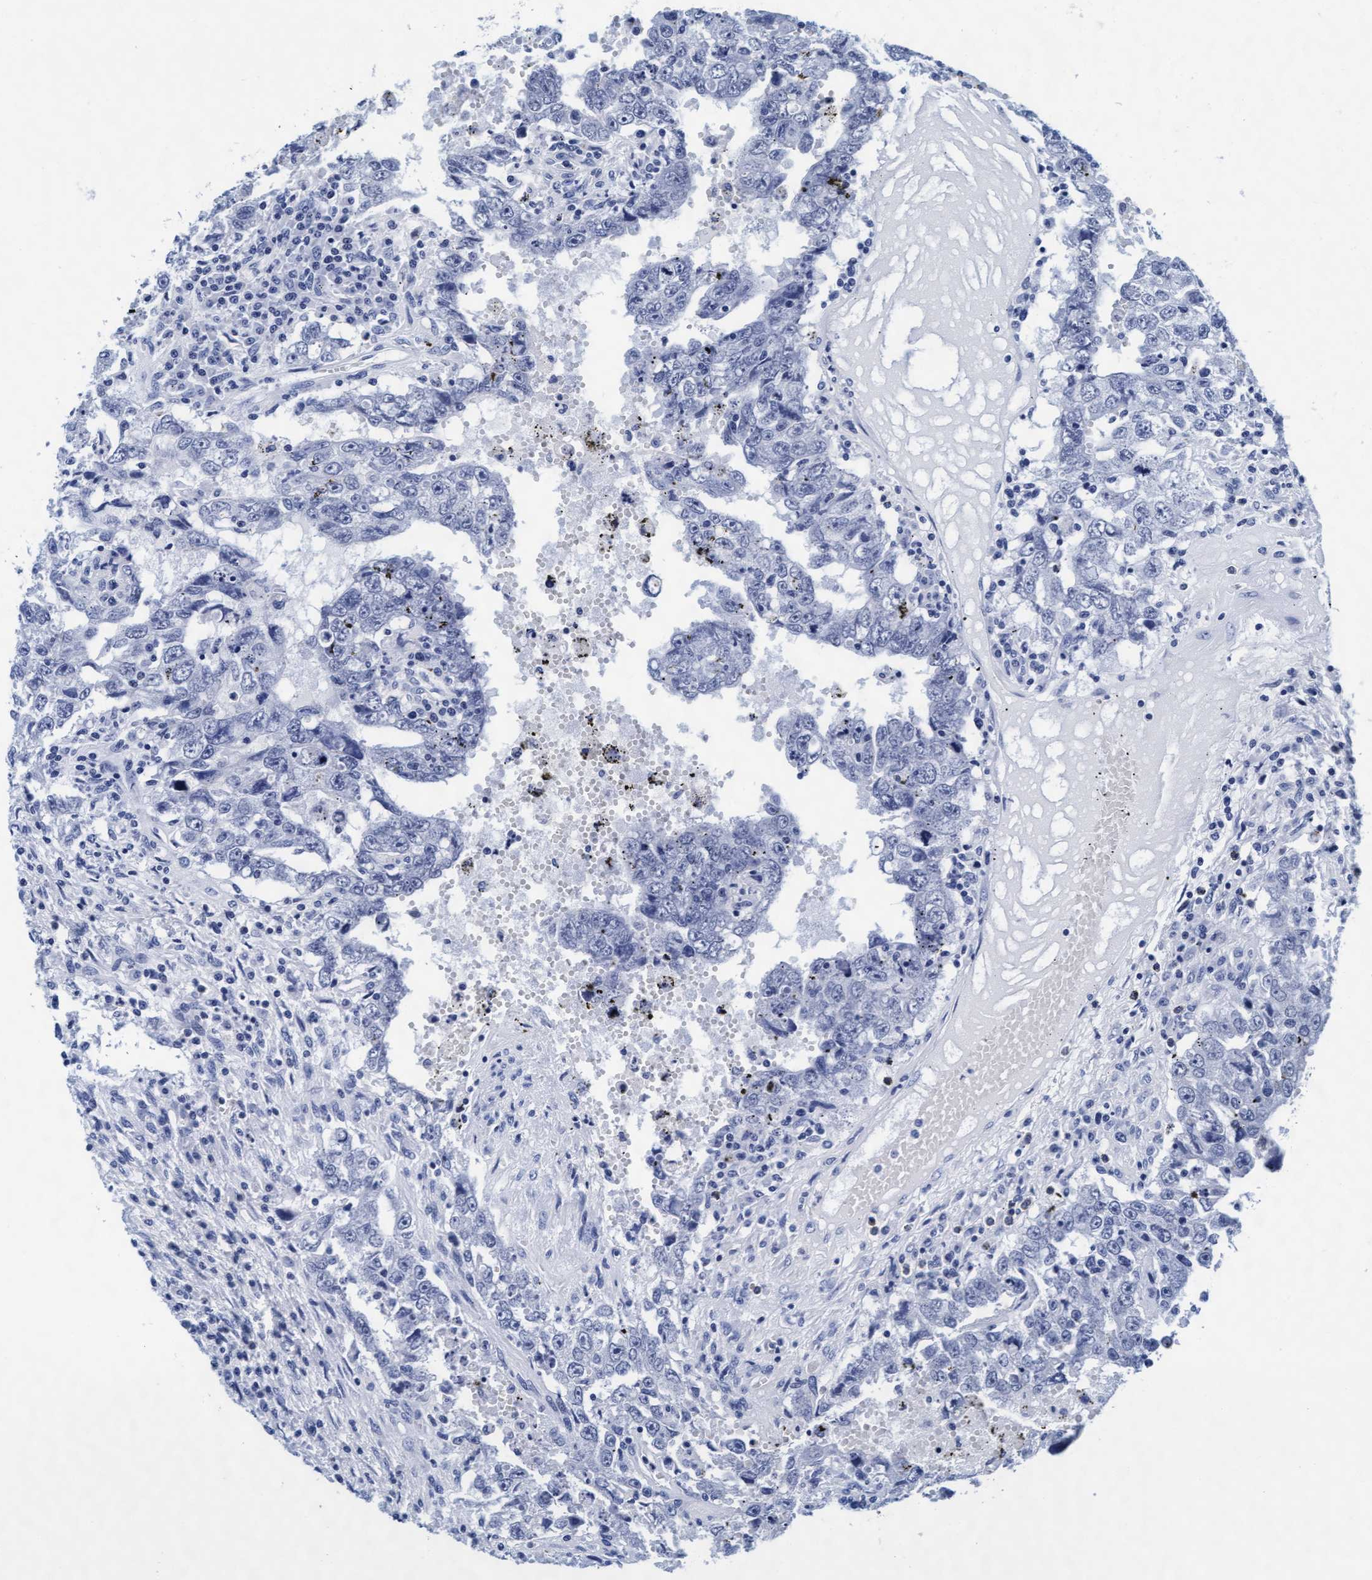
{"staining": {"intensity": "negative", "quantity": "none", "location": "none"}, "tissue": "testis cancer", "cell_type": "Tumor cells", "image_type": "cancer", "snomed": [{"axis": "morphology", "description": "Carcinoma, Embryonal, NOS"}, {"axis": "topography", "description": "Testis"}], "caption": "This is an immunohistochemistry image of embryonal carcinoma (testis). There is no expression in tumor cells.", "gene": "ARSG", "patient": {"sex": "male", "age": 26}}